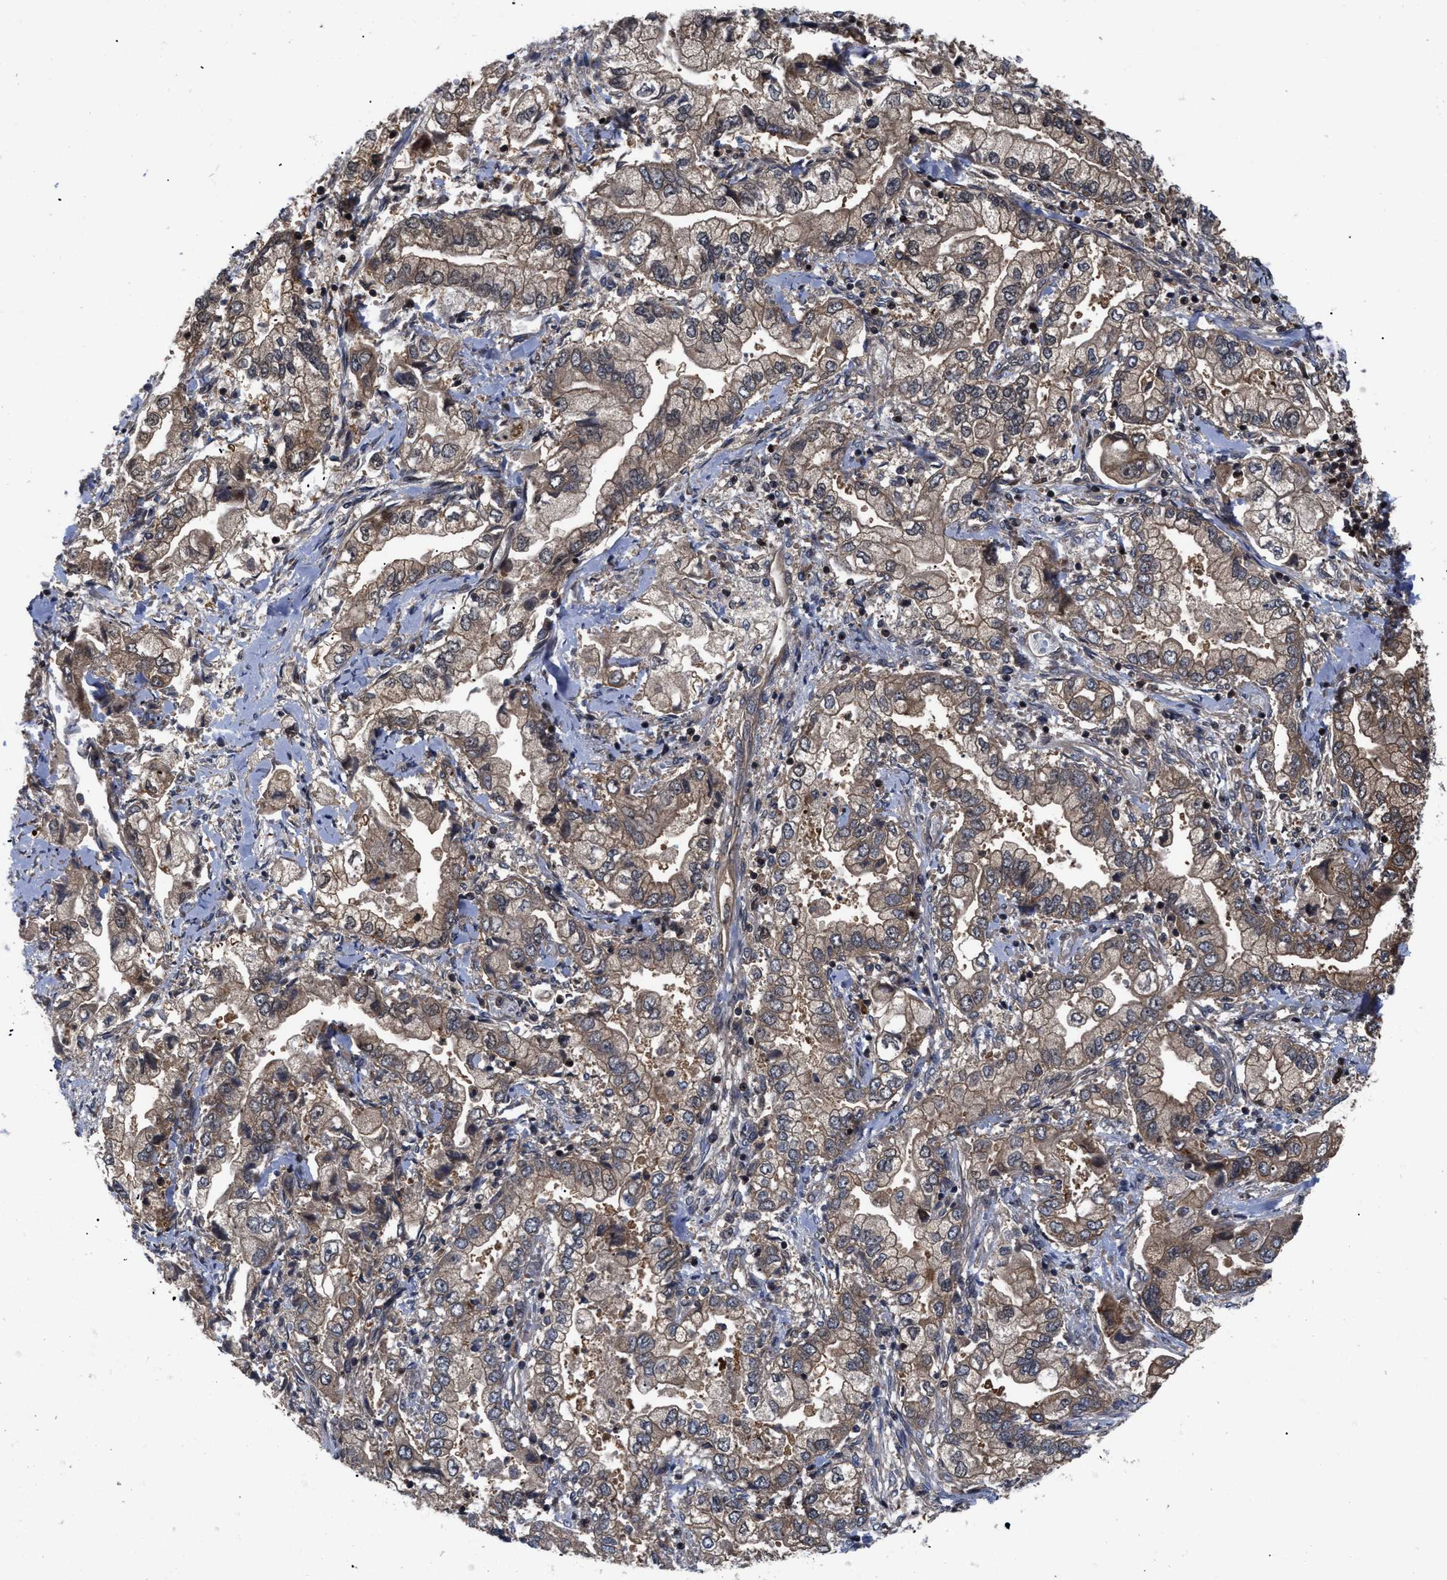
{"staining": {"intensity": "moderate", "quantity": ">75%", "location": "cytoplasmic/membranous"}, "tissue": "stomach cancer", "cell_type": "Tumor cells", "image_type": "cancer", "snomed": [{"axis": "morphology", "description": "Normal tissue, NOS"}, {"axis": "morphology", "description": "Adenocarcinoma, NOS"}, {"axis": "topography", "description": "Stomach"}], "caption": "Immunohistochemical staining of stomach cancer (adenocarcinoma) shows moderate cytoplasmic/membranous protein positivity in about >75% of tumor cells. The staining is performed using DAB brown chromogen to label protein expression. The nuclei are counter-stained blue using hematoxylin.", "gene": "FAM200A", "patient": {"sex": "male", "age": 62}}